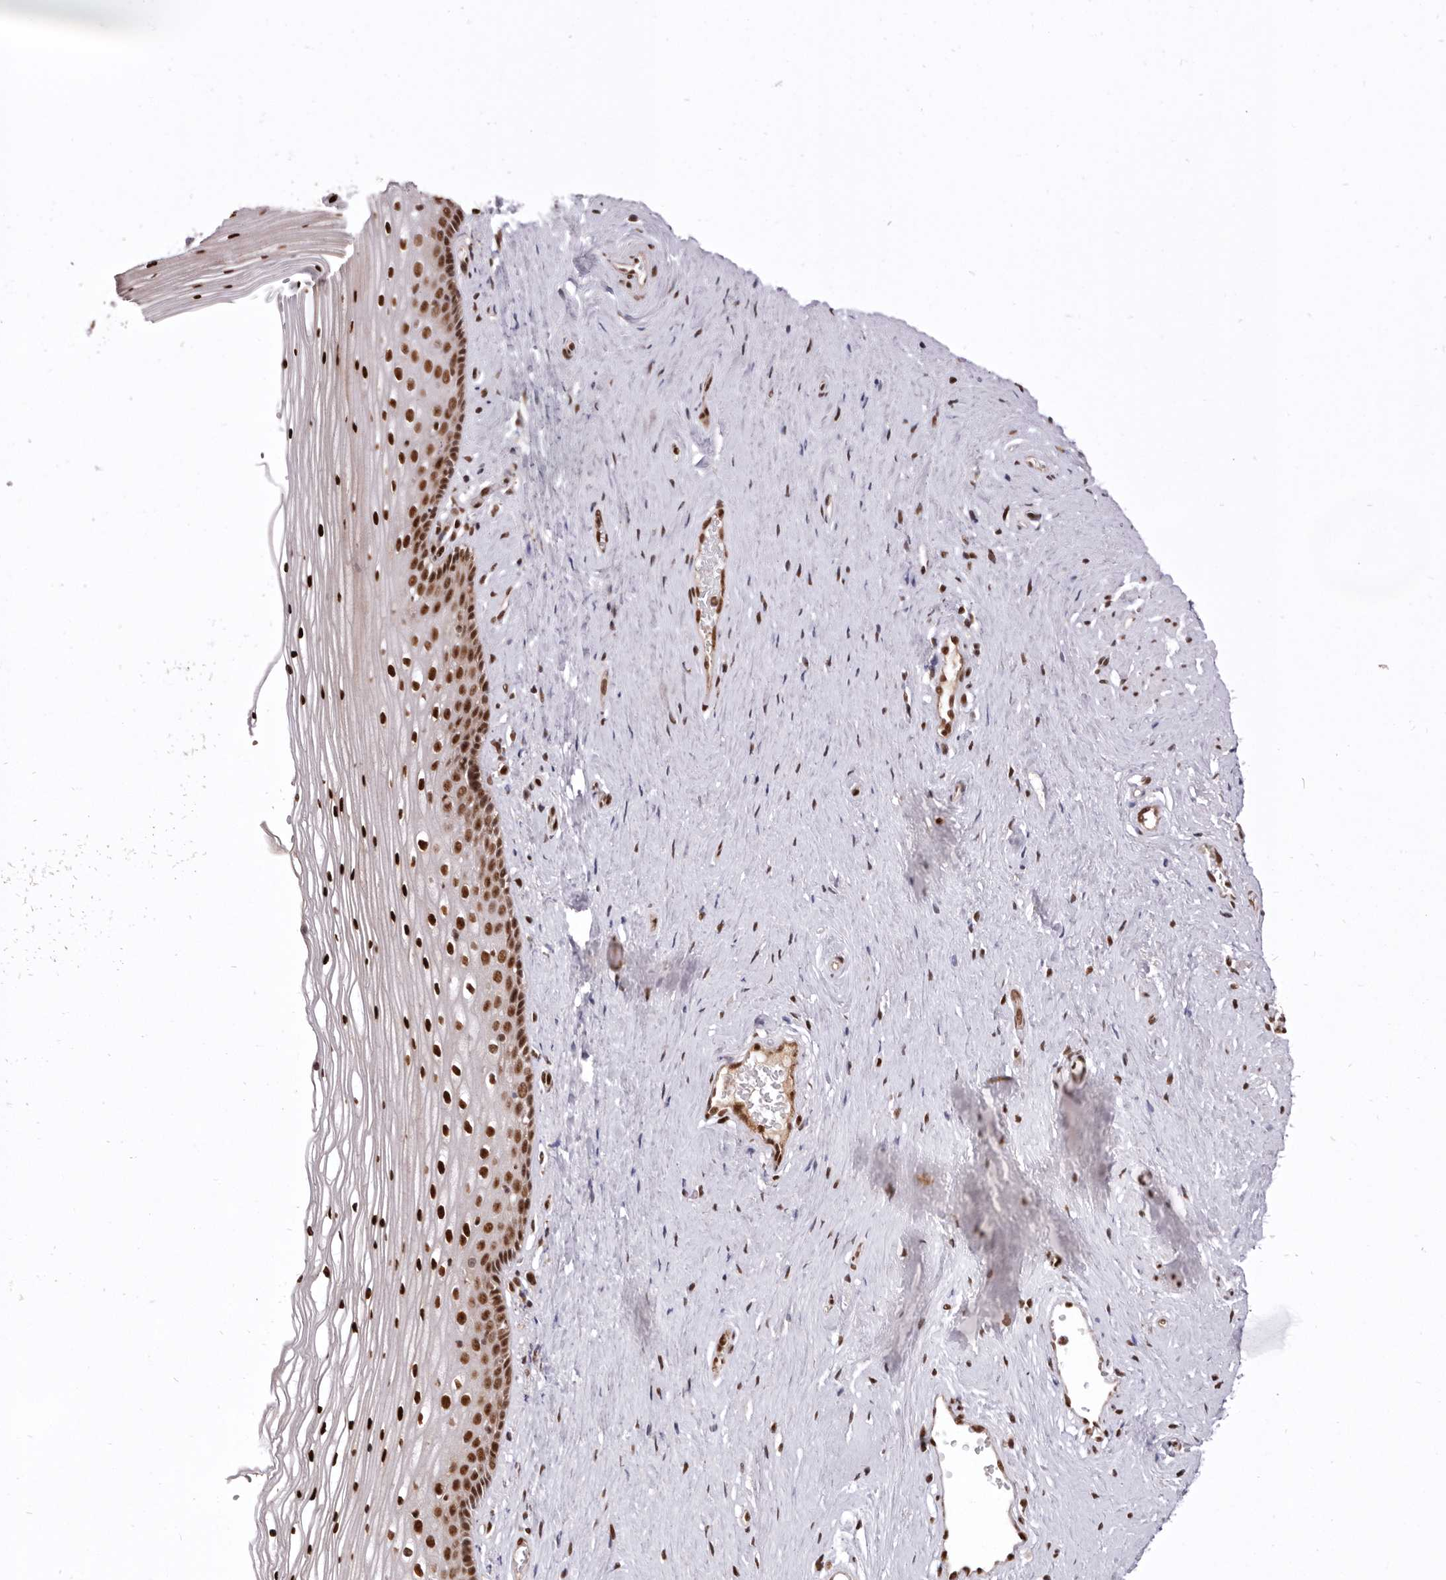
{"staining": {"intensity": "strong", "quantity": ">75%", "location": "nuclear"}, "tissue": "vagina", "cell_type": "Squamous epithelial cells", "image_type": "normal", "snomed": [{"axis": "morphology", "description": "Normal tissue, NOS"}, {"axis": "topography", "description": "Vagina"}], "caption": "Immunohistochemistry histopathology image of normal vagina: human vagina stained using immunohistochemistry reveals high levels of strong protein expression localized specifically in the nuclear of squamous epithelial cells, appearing as a nuclear brown color.", "gene": "CHTOP", "patient": {"sex": "female", "age": 46}}